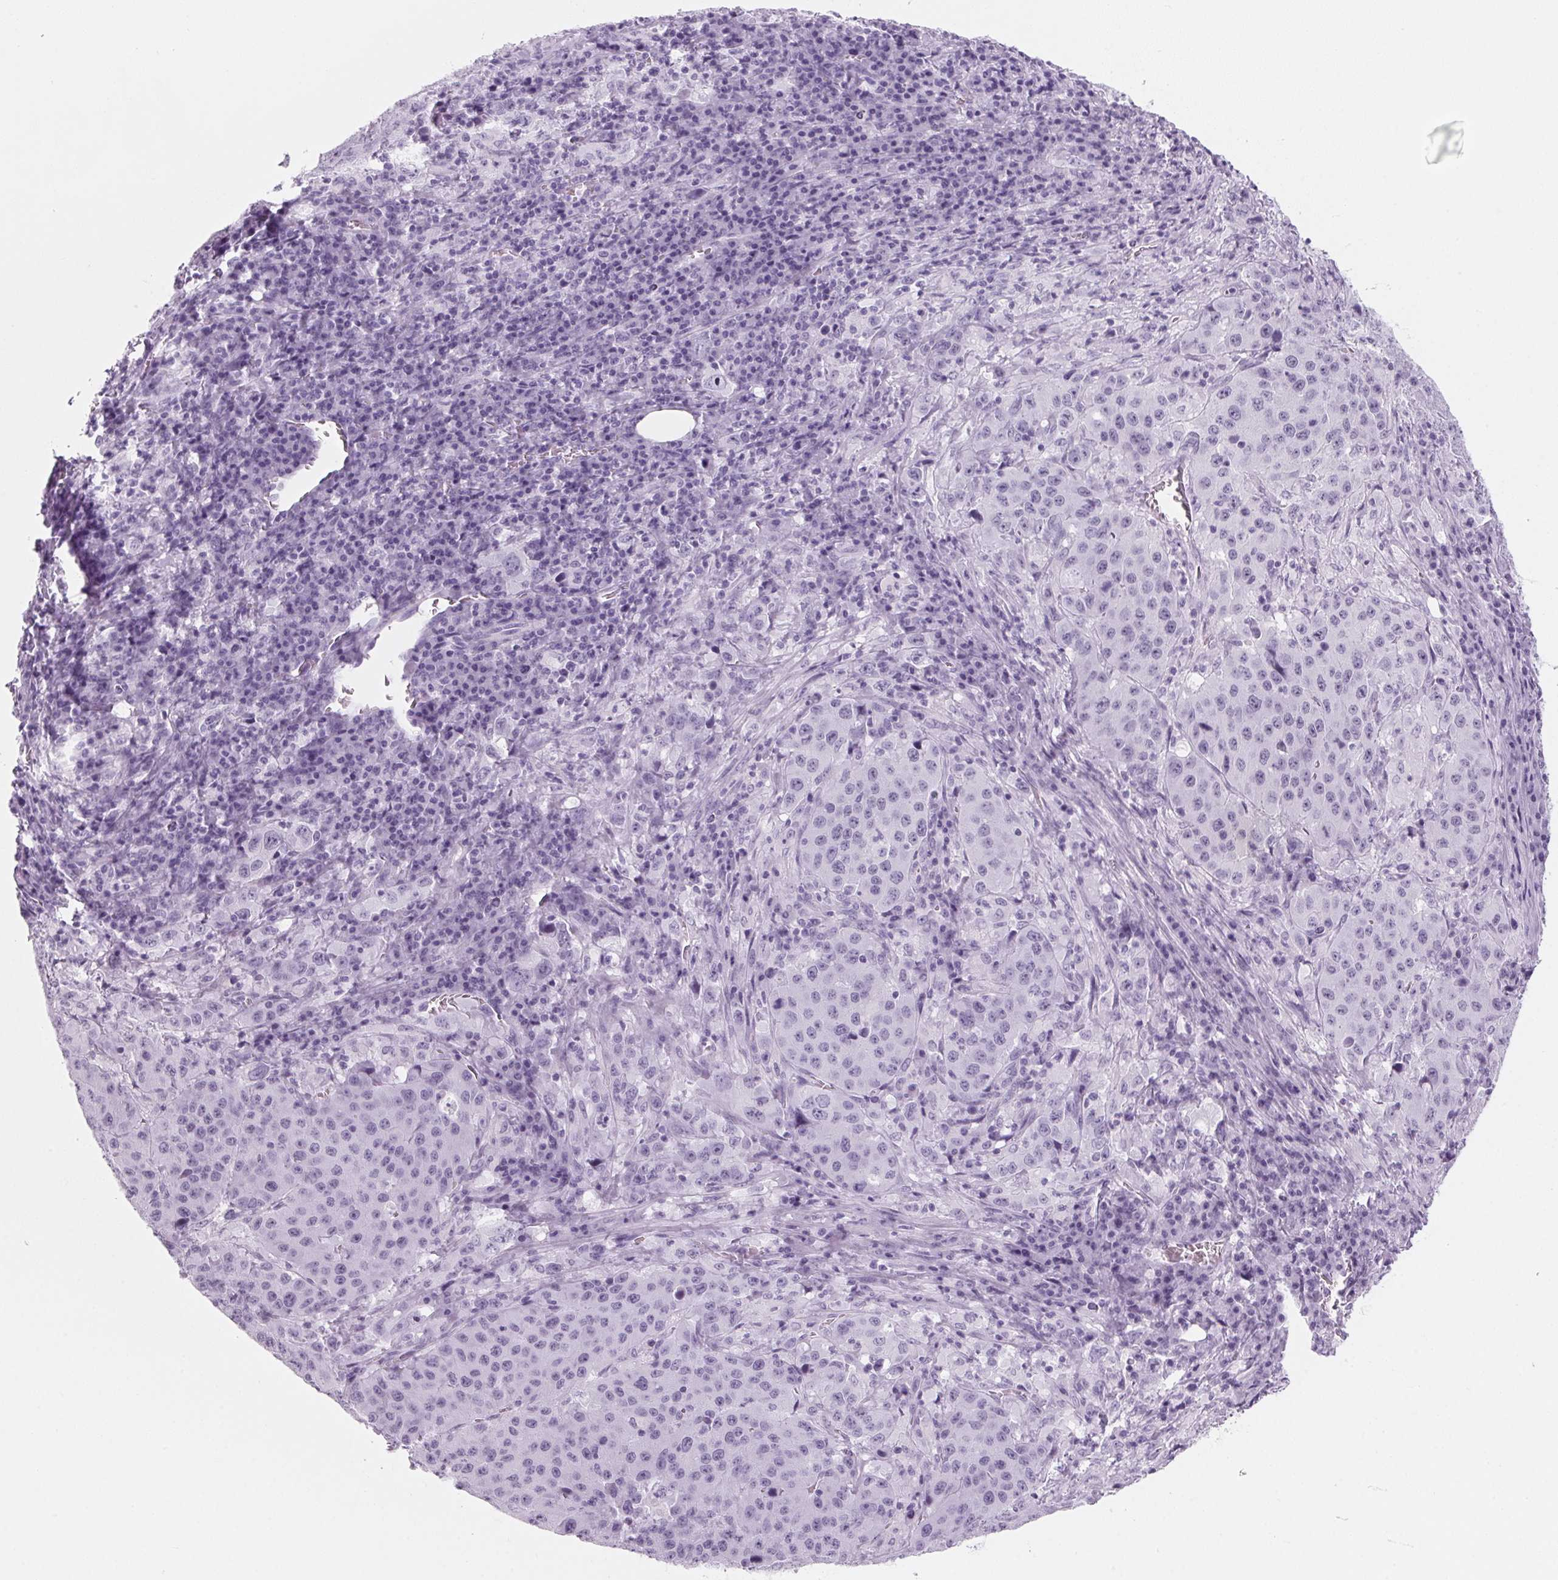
{"staining": {"intensity": "negative", "quantity": "none", "location": "none"}, "tissue": "stomach cancer", "cell_type": "Tumor cells", "image_type": "cancer", "snomed": [{"axis": "morphology", "description": "Adenocarcinoma, NOS"}, {"axis": "topography", "description": "Stomach"}], "caption": "IHC histopathology image of neoplastic tissue: stomach cancer stained with DAB reveals no significant protein positivity in tumor cells.", "gene": "DNTTIP2", "patient": {"sex": "male", "age": 71}}